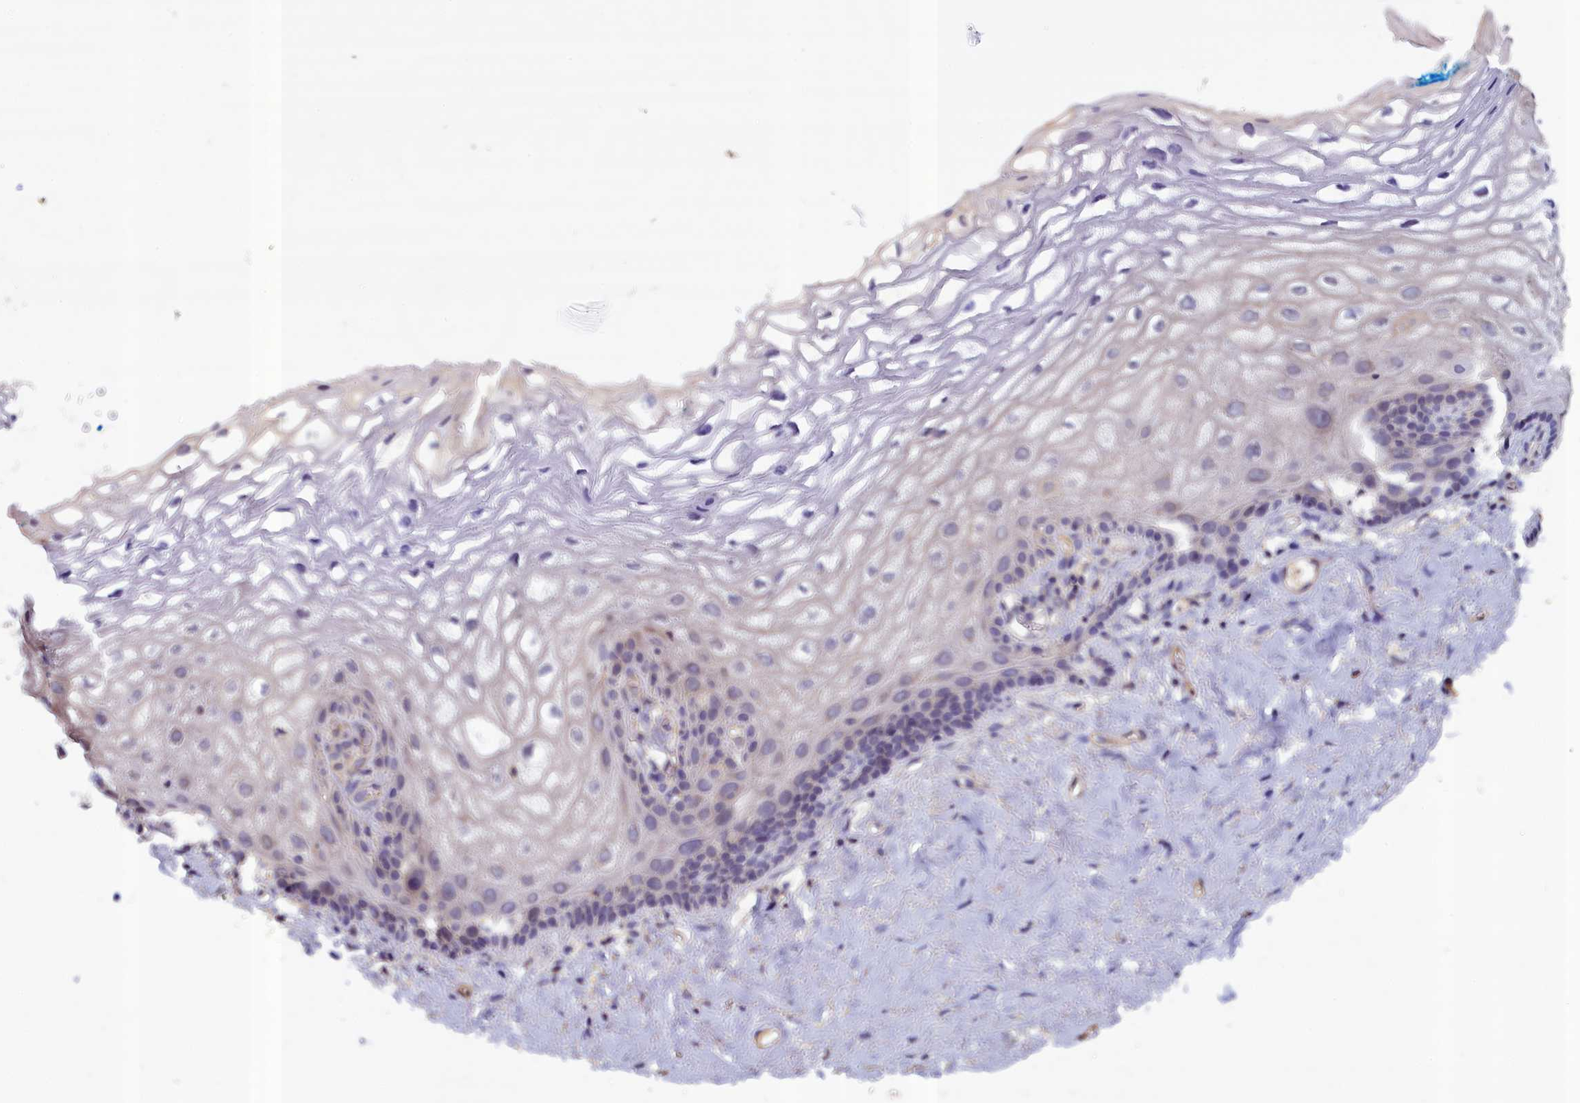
{"staining": {"intensity": "negative", "quantity": "none", "location": "none"}, "tissue": "vagina", "cell_type": "Squamous epithelial cells", "image_type": "normal", "snomed": [{"axis": "morphology", "description": "Normal tissue, NOS"}, {"axis": "morphology", "description": "Adenocarcinoma, NOS"}, {"axis": "topography", "description": "Rectum"}, {"axis": "topography", "description": "Vagina"}], "caption": "Protein analysis of normal vagina displays no significant staining in squamous epithelial cells.", "gene": "ANKRD2", "patient": {"sex": "female", "age": 71}}